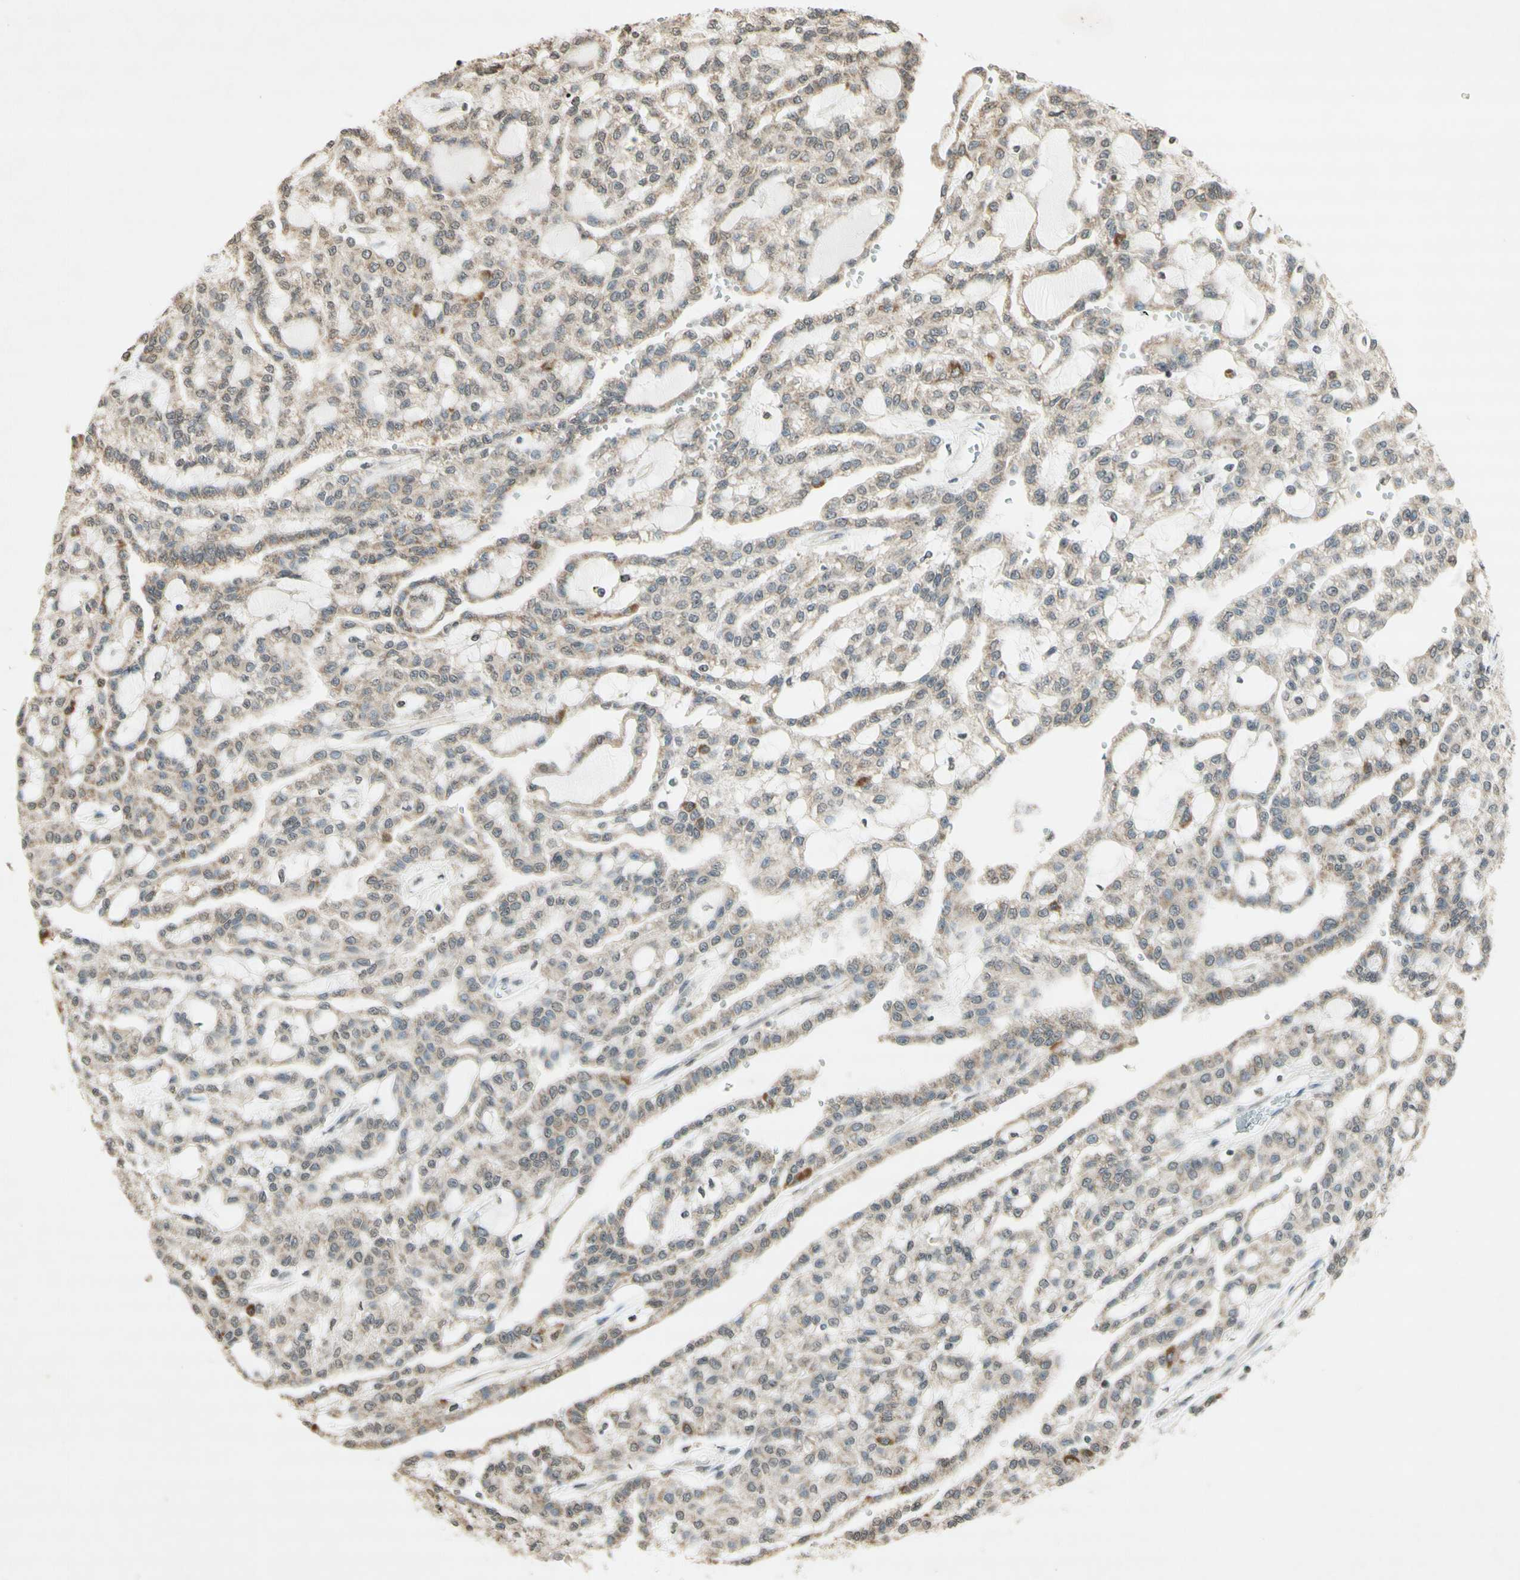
{"staining": {"intensity": "weak", "quantity": ">75%", "location": "cytoplasmic/membranous"}, "tissue": "renal cancer", "cell_type": "Tumor cells", "image_type": "cancer", "snomed": [{"axis": "morphology", "description": "Adenocarcinoma, NOS"}, {"axis": "topography", "description": "Kidney"}], "caption": "Brown immunohistochemical staining in renal cancer (adenocarcinoma) exhibits weak cytoplasmic/membranous expression in about >75% of tumor cells.", "gene": "CCNI", "patient": {"sex": "male", "age": 63}}